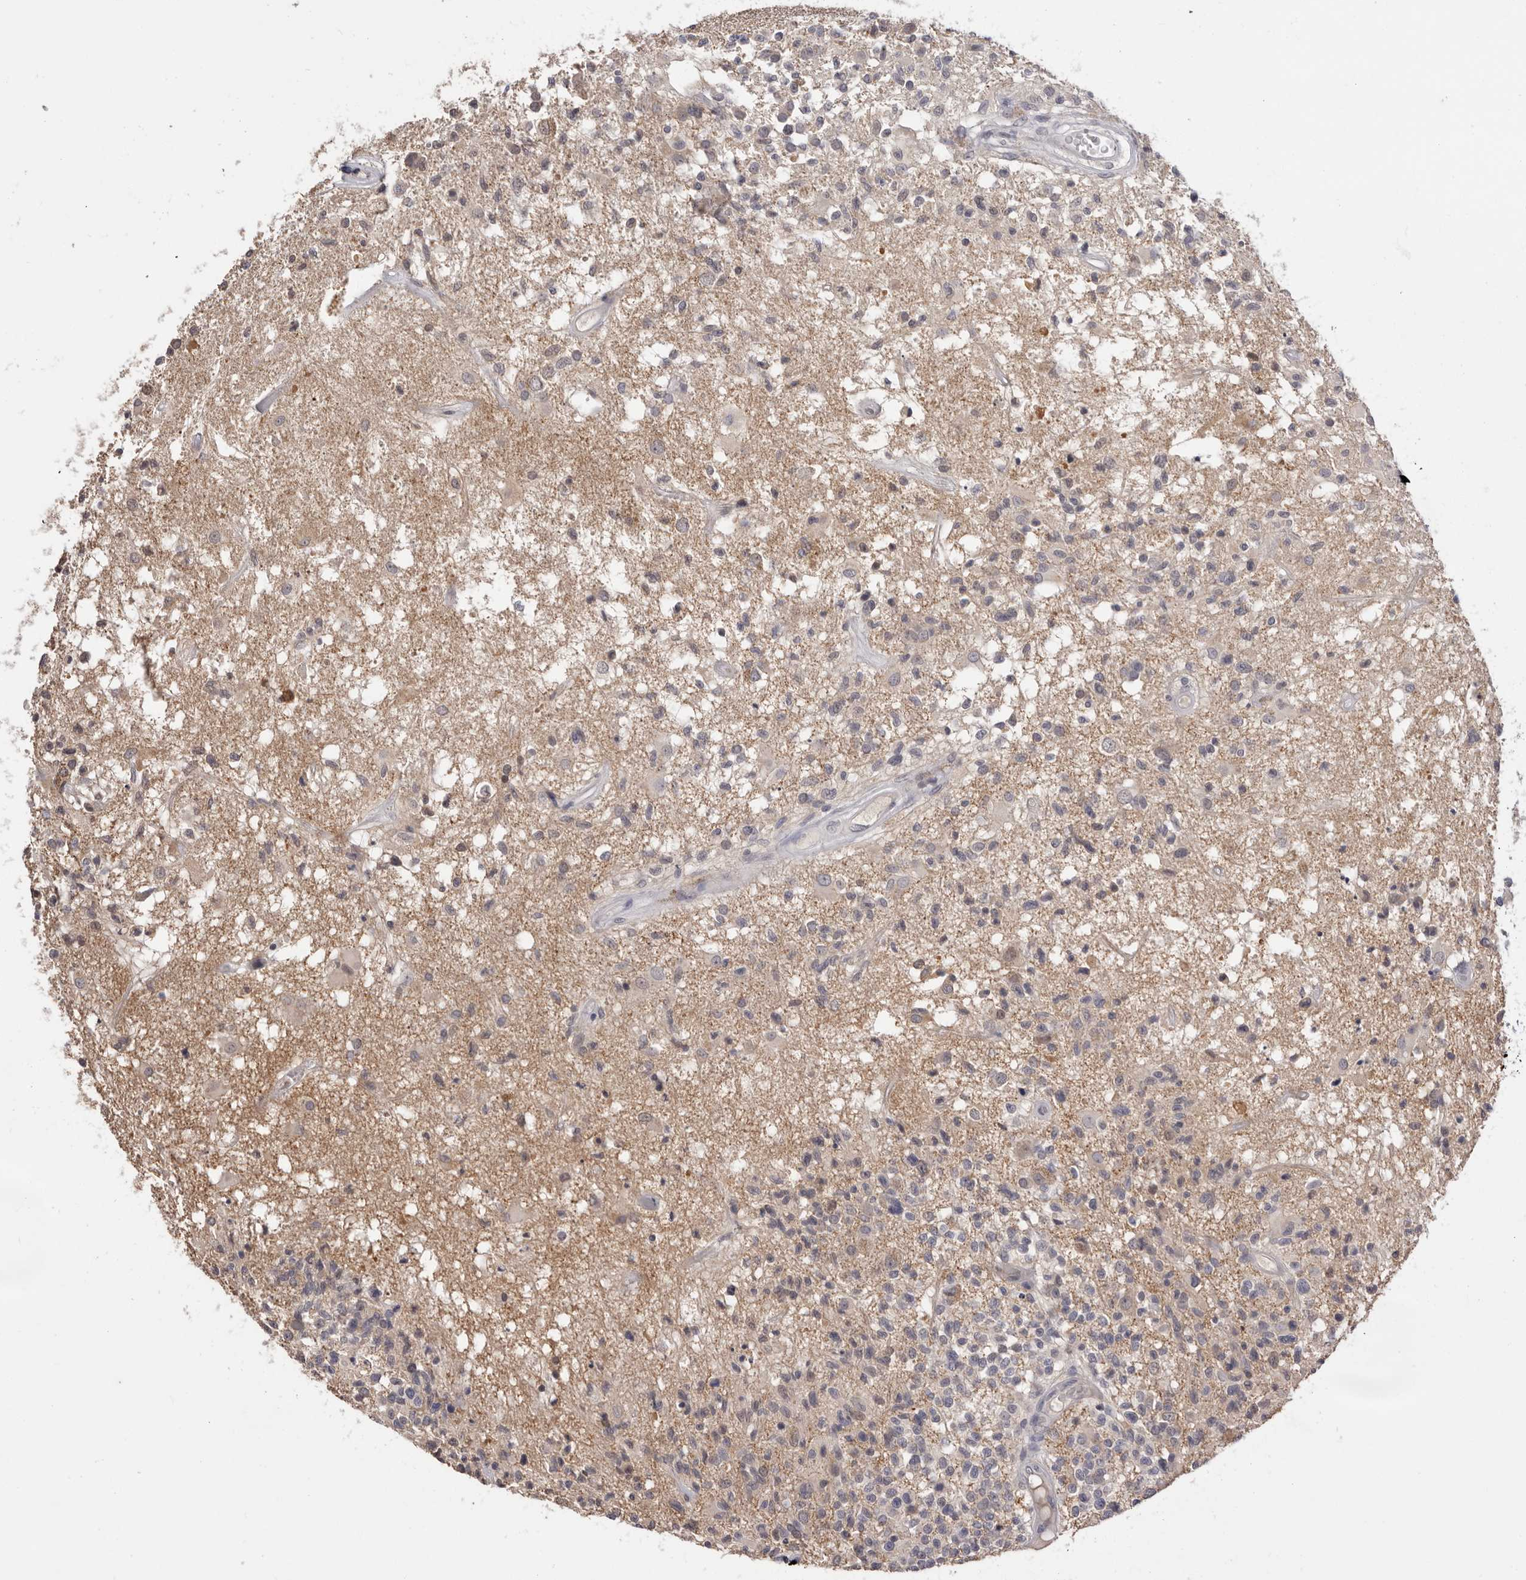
{"staining": {"intensity": "negative", "quantity": "none", "location": "none"}, "tissue": "glioma", "cell_type": "Tumor cells", "image_type": "cancer", "snomed": [{"axis": "morphology", "description": "Glioma, malignant, High grade"}, {"axis": "morphology", "description": "Glioblastoma, NOS"}, {"axis": "topography", "description": "Brain"}], "caption": "Glioblastoma was stained to show a protein in brown. There is no significant positivity in tumor cells. The staining is performed using DAB (3,3'-diaminobenzidine) brown chromogen with nuclei counter-stained in using hematoxylin.", "gene": "DOP1A", "patient": {"sex": "male", "age": 60}}